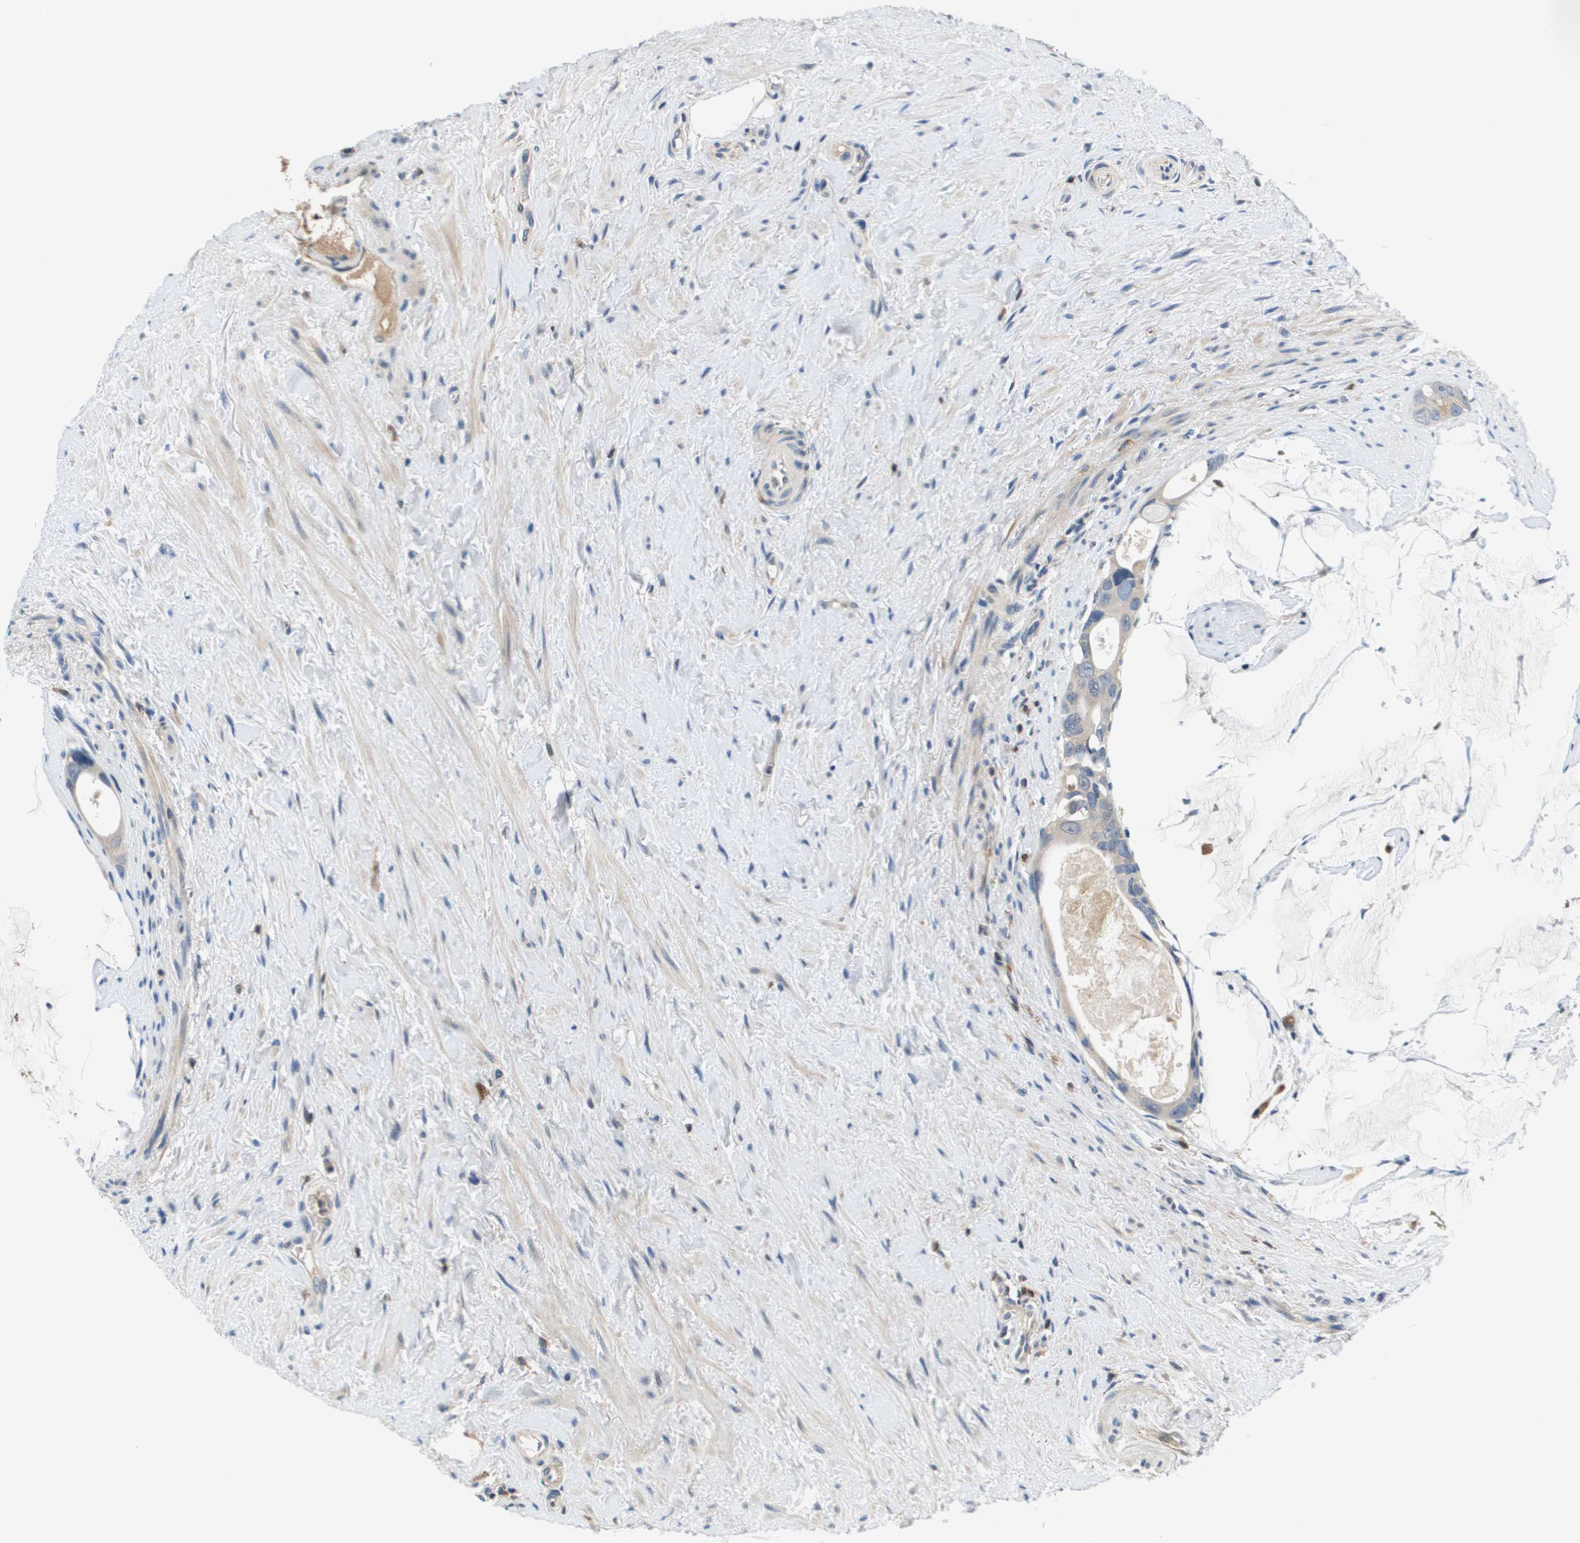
{"staining": {"intensity": "weak", "quantity": "25%-75%", "location": "cytoplasmic/membranous"}, "tissue": "colorectal cancer", "cell_type": "Tumor cells", "image_type": "cancer", "snomed": [{"axis": "morphology", "description": "Adenocarcinoma, NOS"}, {"axis": "topography", "description": "Rectum"}], "caption": "Immunohistochemical staining of human colorectal adenocarcinoma reveals weak cytoplasmic/membranous protein expression in approximately 25%-75% of tumor cells.", "gene": "KCNQ5", "patient": {"sex": "male", "age": 51}}